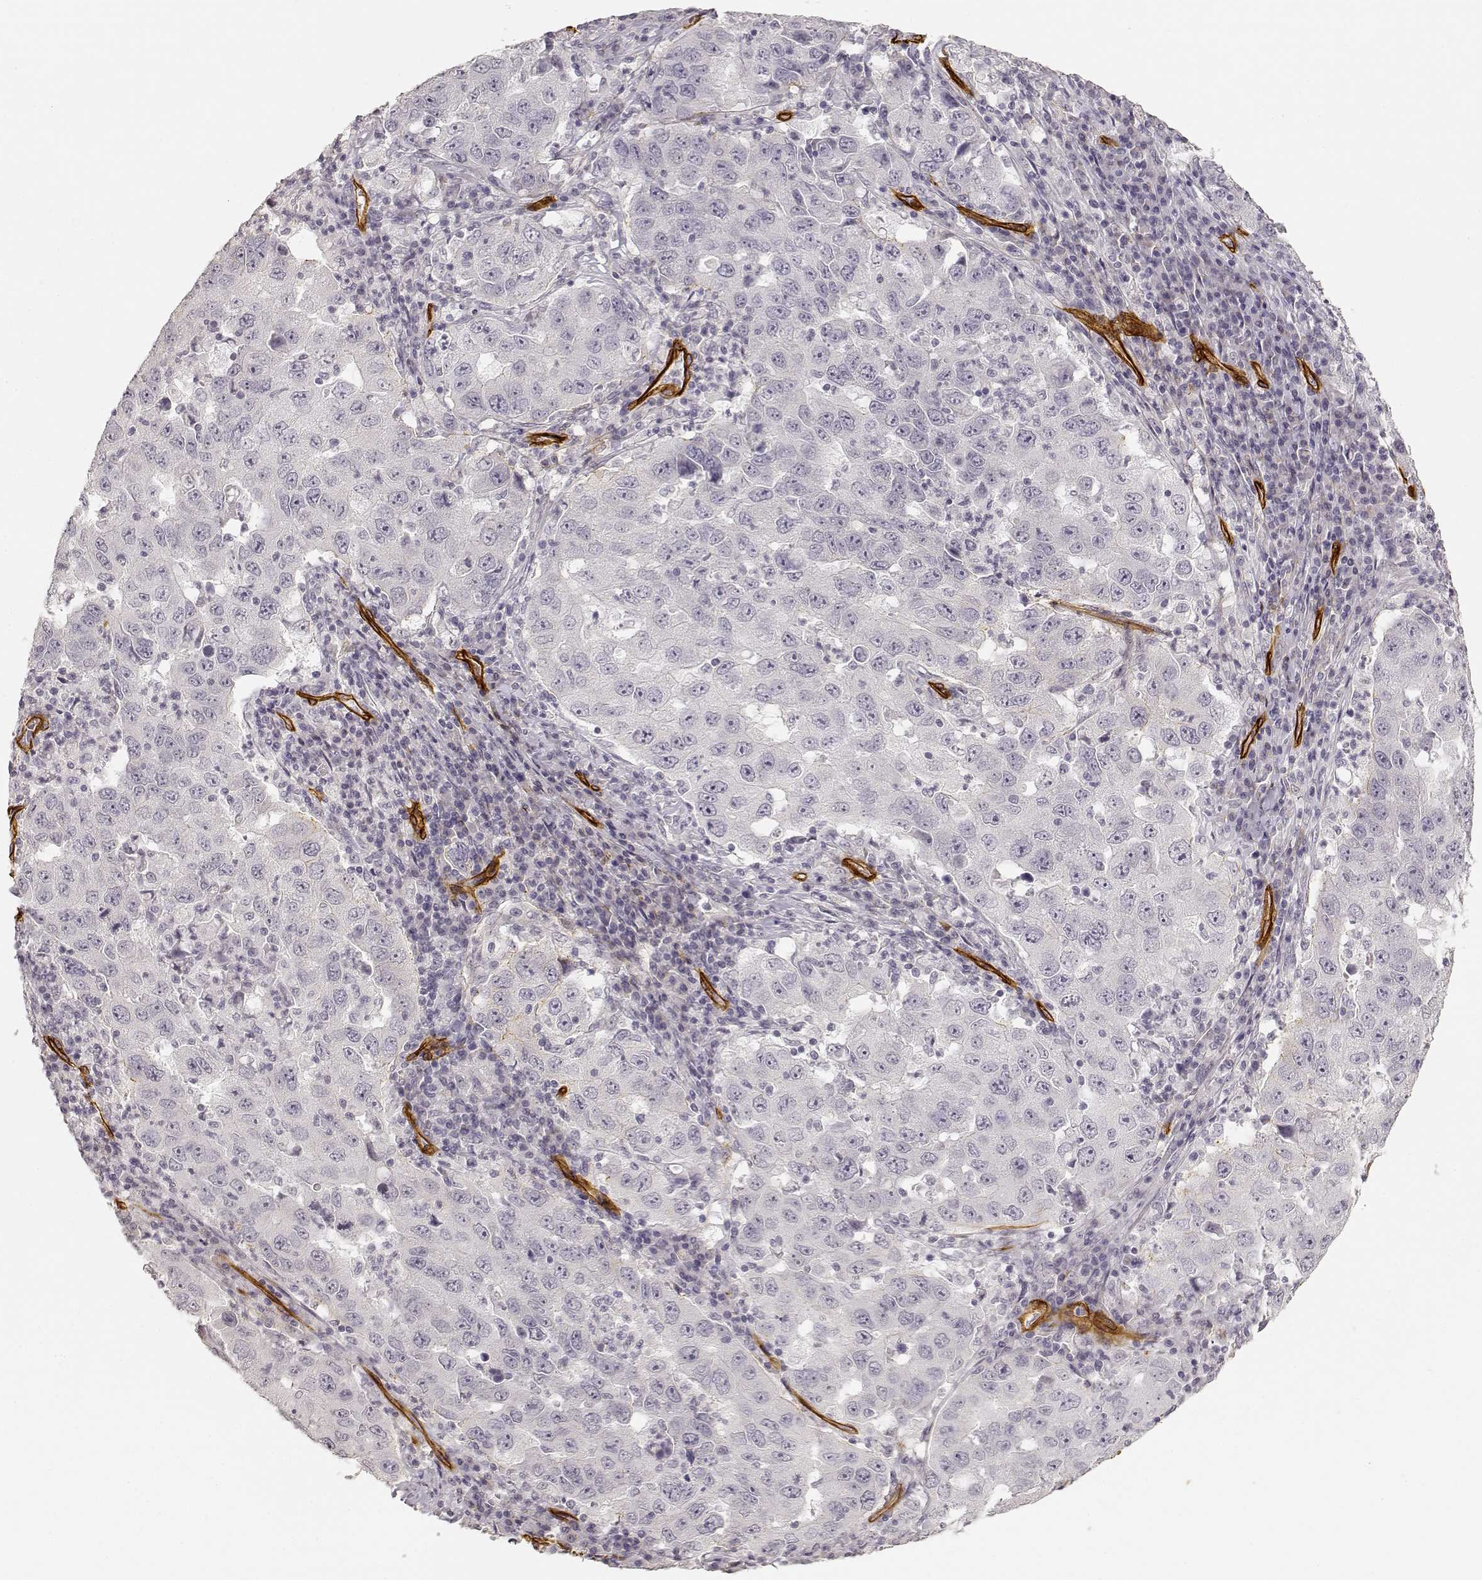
{"staining": {"intensity": "negative", "quantity": "none", "location": "none"}, "tissue": "lung cancer", "cell_type": "Tumor cells", "image_type": "cancer", "snomed": [{"axis": "morphology", "description": "Adenocarcinoma, NOS"}, {"axis": "topography", "description": "Lung"}], "caption": "Tumor cells are negative for brown protein staining in lung cancer.", "gene": "LAMA4", "patient": {"sex": "male", "age": 73}}